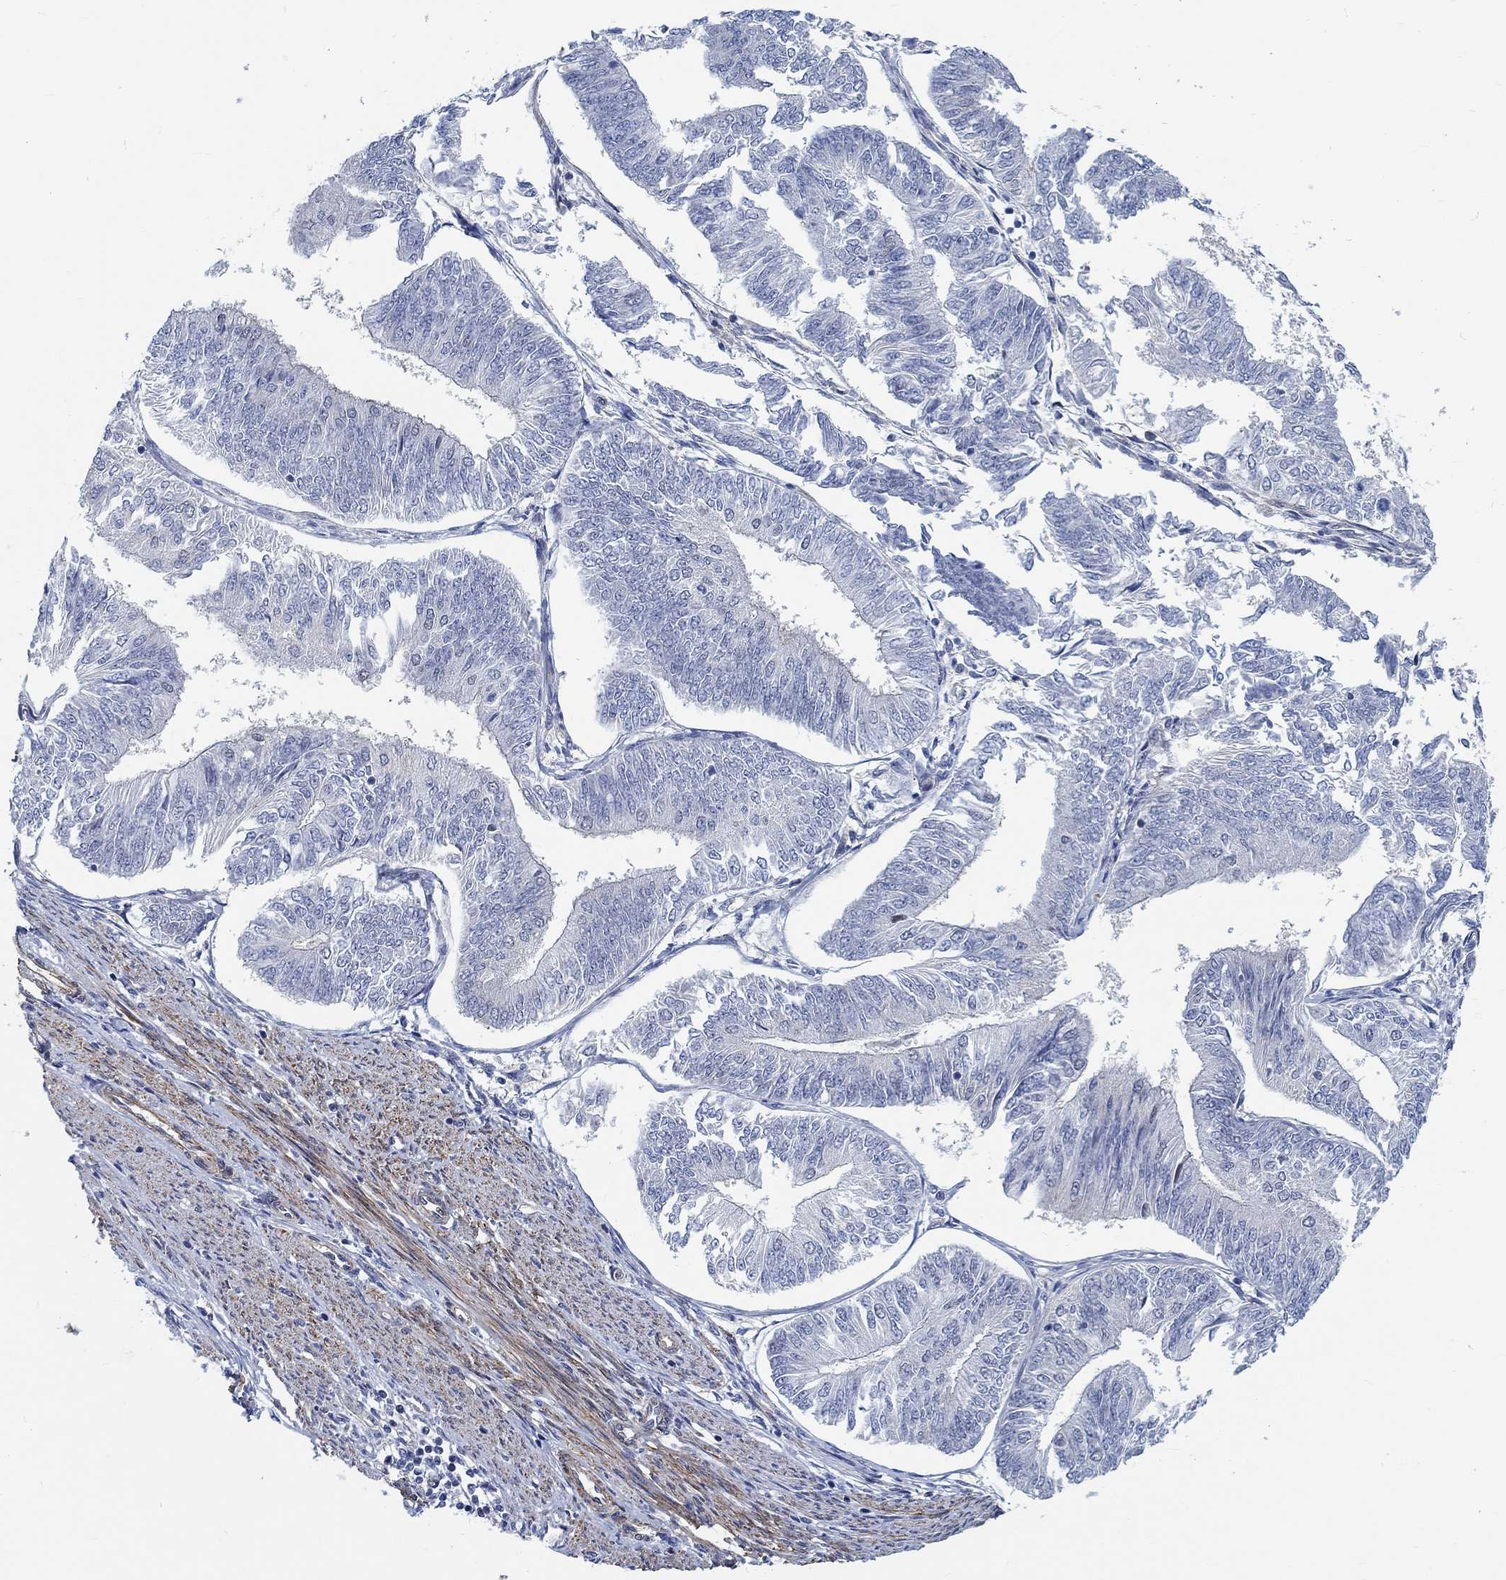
{"staining": {"intensity": "negative", "quantity": "none", "location": "none"}, "tissue": "endometrial cancer", "cell_type": "Tumor cells", "image_type": "cancer", "snomed": [{"axis": "morphology", "description": "Adenocarcinoma, NOS"}, {"axis": "topography", "description": "Endometrium"}], "caption": "Immunohistochemistry (IHC) image of neoplastic tissue: human endometrial cancer (adenocarcinoma) stained with DAB (3,3'-diaminobenzidine) displays no significant protein staining in tumor cells. (Brightfield microscopy of DAB IHC at high magnification).", "gene": "KCNH8", "patient": {"sex": "female", "age": 58}}